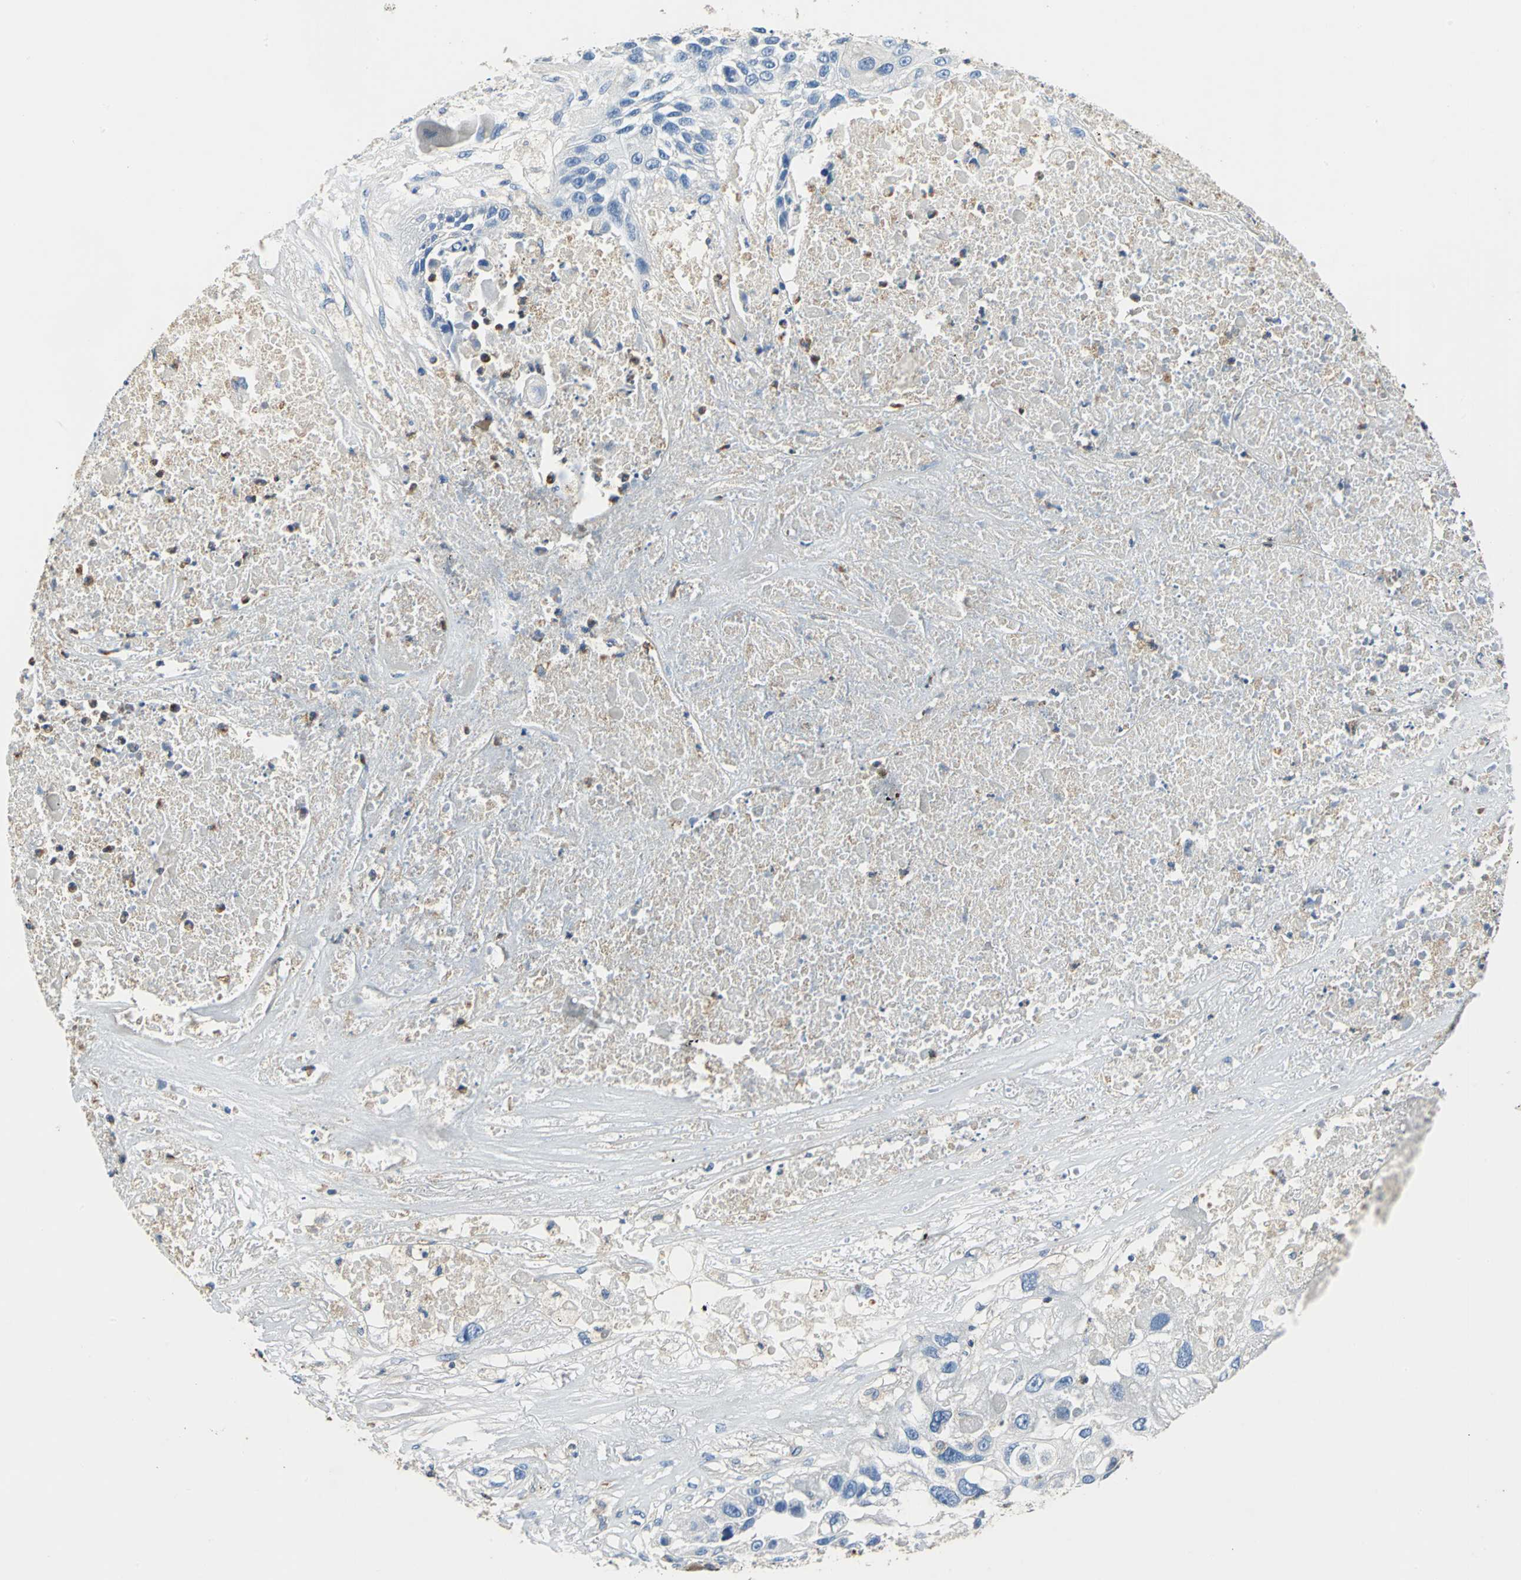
{"staining": {"intensity": "negative", "quantity": "none", "location": "none"}, "tissue": "lung cancer", "cell_type": "Tumor cells", "image_type": "cancer", "snomed": [{"axis": "morphology", "description": "Squamous cell carcinoma, NOS"}, {"axis": "topography", "description": "Lung"}], "caption": "An IHC image of lung cancer is shown. There is no staining in tumor cells of lung cancer.", "gene": "SEPTIN6", "patient": {"sex": "male", "age": 71}}